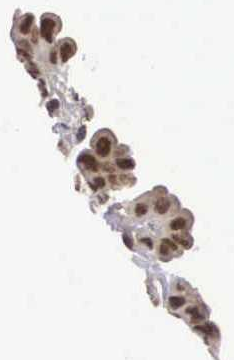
{"staining": {"intensity": "moderate", "quantity": ">75%", "location": "nuclear"}, "tissue": "thyroid cancer", "cell_type": "Tumor cells", "image_type": "cancer", "snomed": [{"axis": "morphology", "description": "Papillary adenocarcinoma, NOS"}, {"axis": "topography", "description": "Thyroid gland"}], "caption": "Thyroid cancer stained with a protein marker shows moderate staining in tumor cells.", "gene": "ZNF275", "patient": {"sex": "male", "age": 87}}